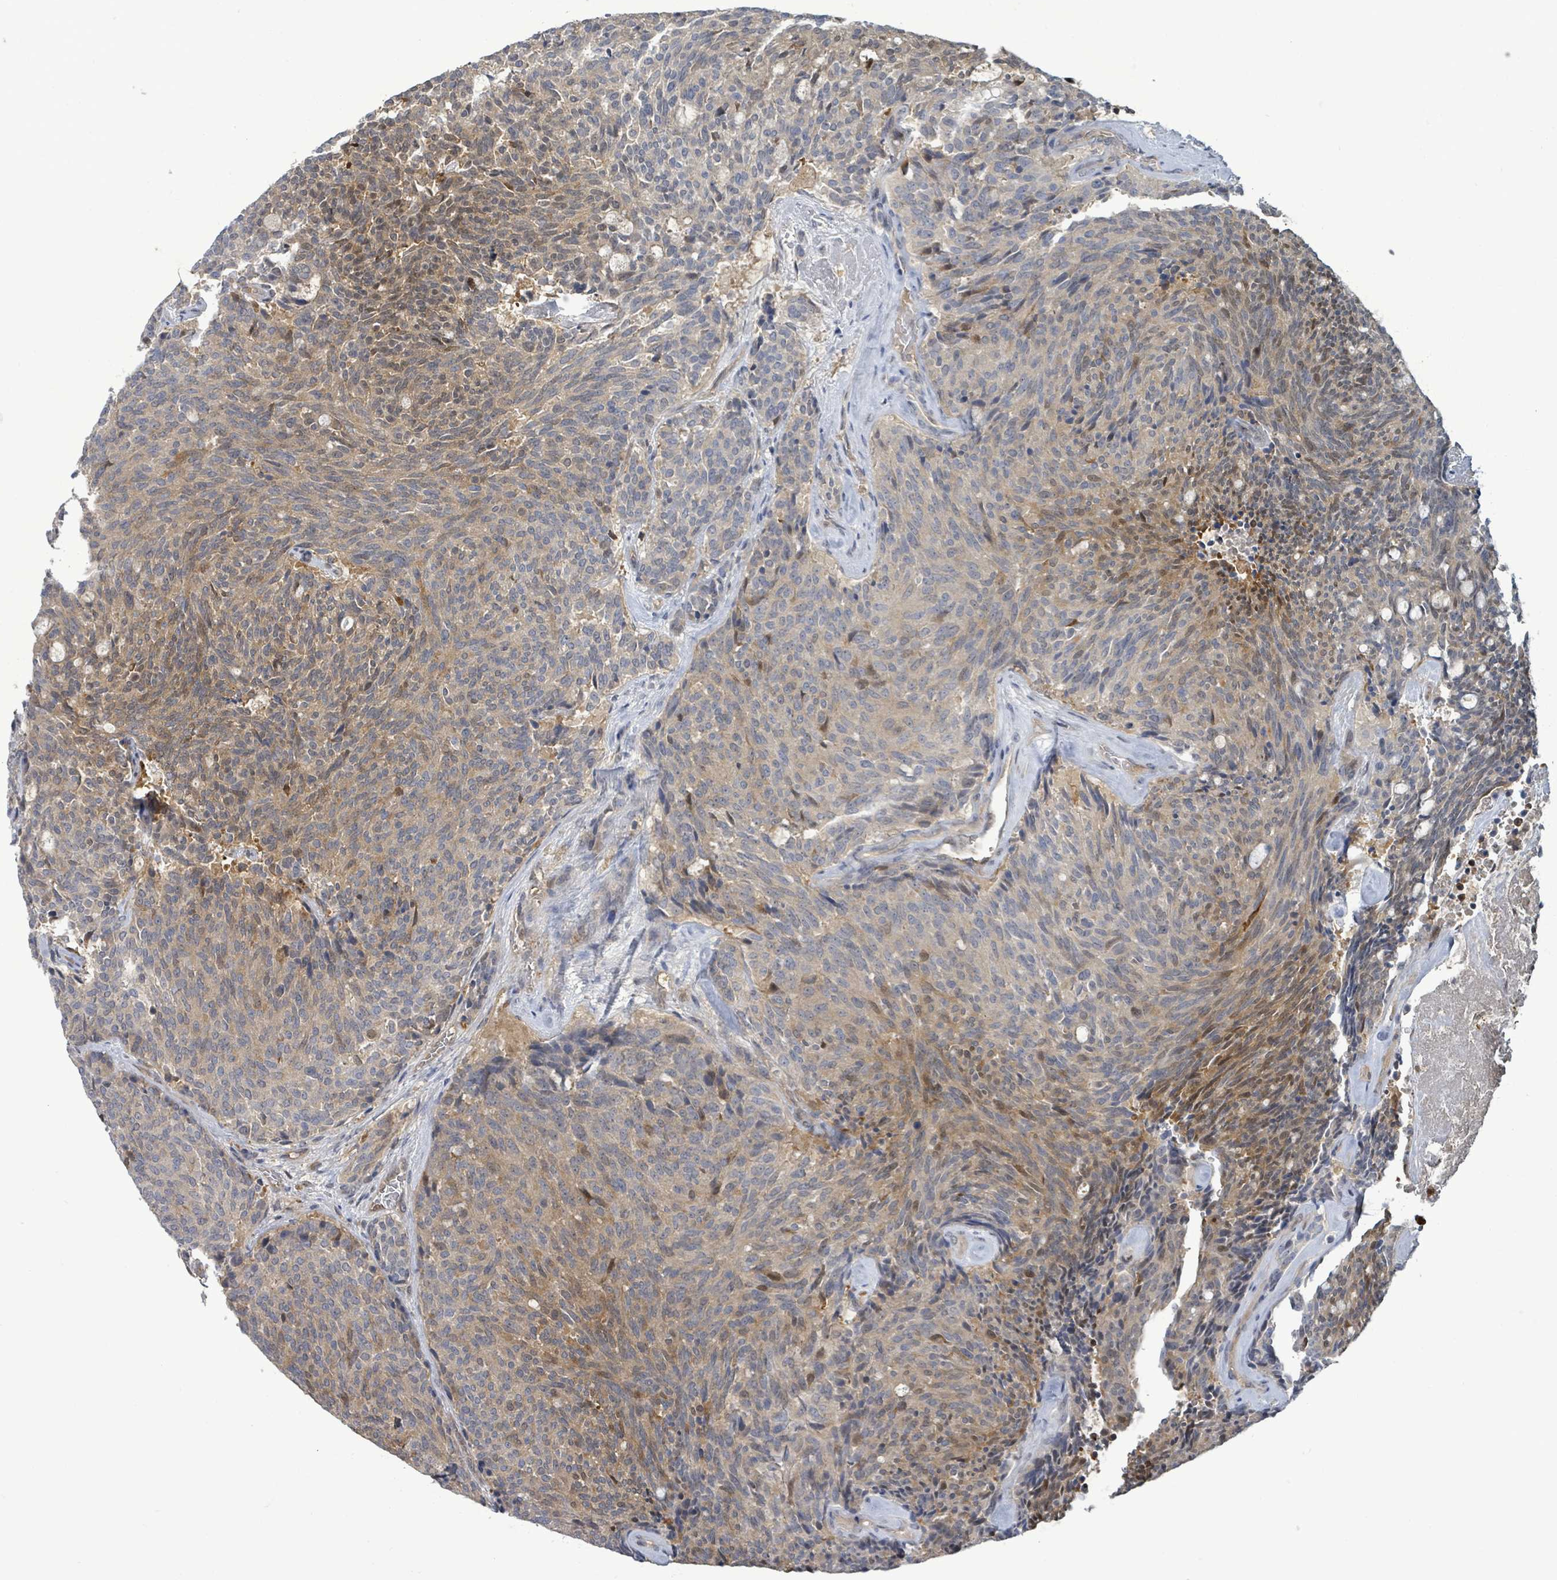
{"staining": {"intensity": "weak", "quantity": "25%-75%", "location": "cytoplasmic/membranous"}, "tissue": "carcinoid", "cell_type": "Tumor cells", "image_type": "cancer", "snomed": [{"axis": "morphology", "description": "Carcinoid, malignant, NOS"}, {"axis": "topography", "description": "Pancreas"}], "caption": "Immunohistochemistry (IHC) micrograph of neoplastic tissue: carcinoid stained using IHC shows low levels of weak protein expression localized specifically in the cytoplasmic/membranous of tumor cells, appearing as a cytoplasmic/membranous brown color.", "gene": "PGAM1", "patient": {"sex": "female", "age": 54}}